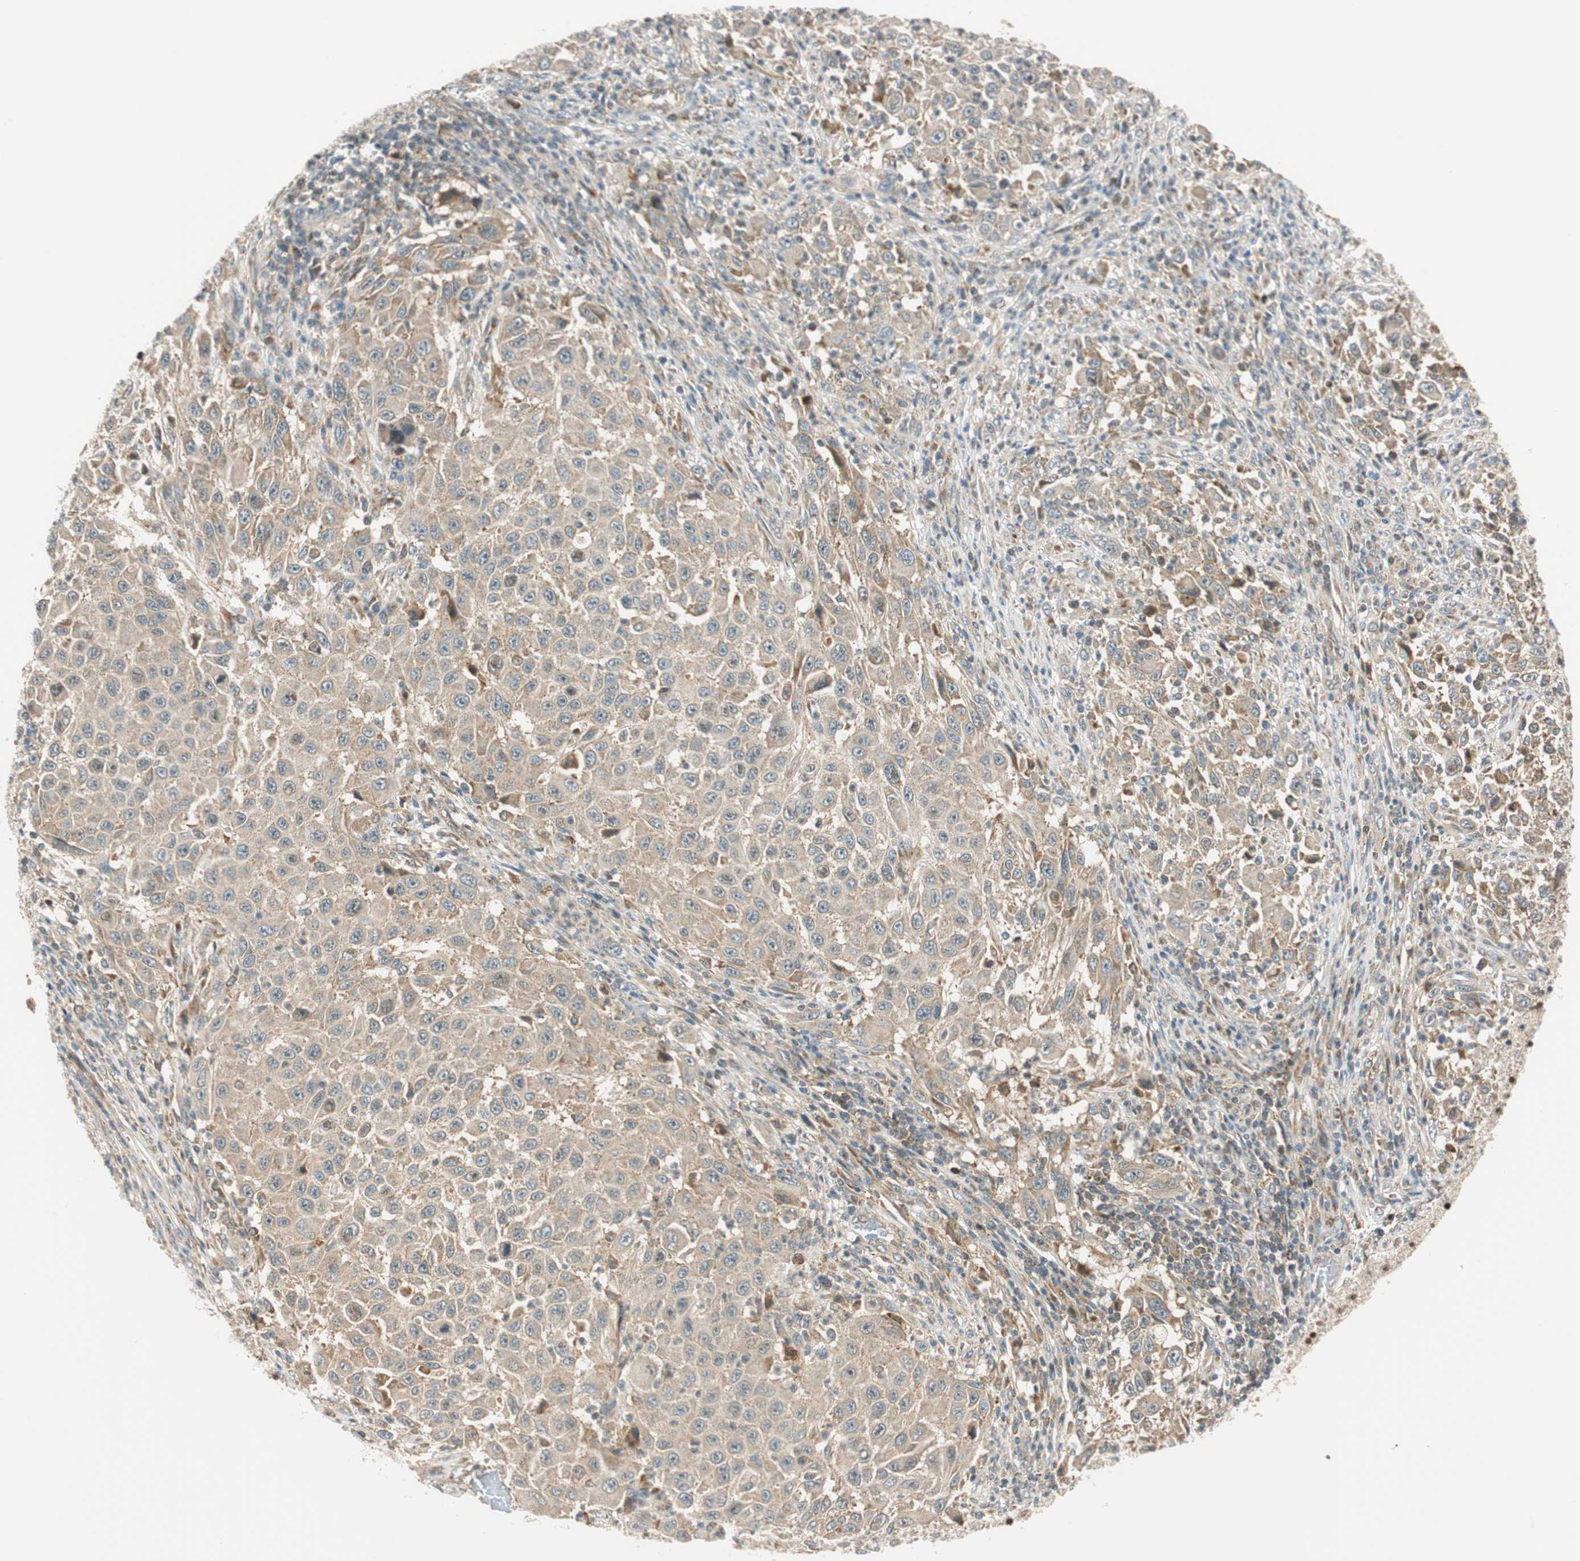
{"staining": {"intensity": "weak", "quantity": ">75%", "location": "cytoplasmic/membranous"}, "tissue": "melanoma", "cell_type": "Tumor cells", "image_type": "cancer", "snomed": [{"axis": "morphology", "description": "Malignant melanoma, Metastatic site"}, {"axis": "topography", "description": "Lymph node"}], "caption": "Immunohistochemical staining of melanoma reveals low levels of weak cytoplasmic/membranous positivity in approximately >75% of tumor cells. (IHC, brightfield microscopy, high magnification).", "gene": "ABI1", "patient": {"sex": "male", "age": 61}}